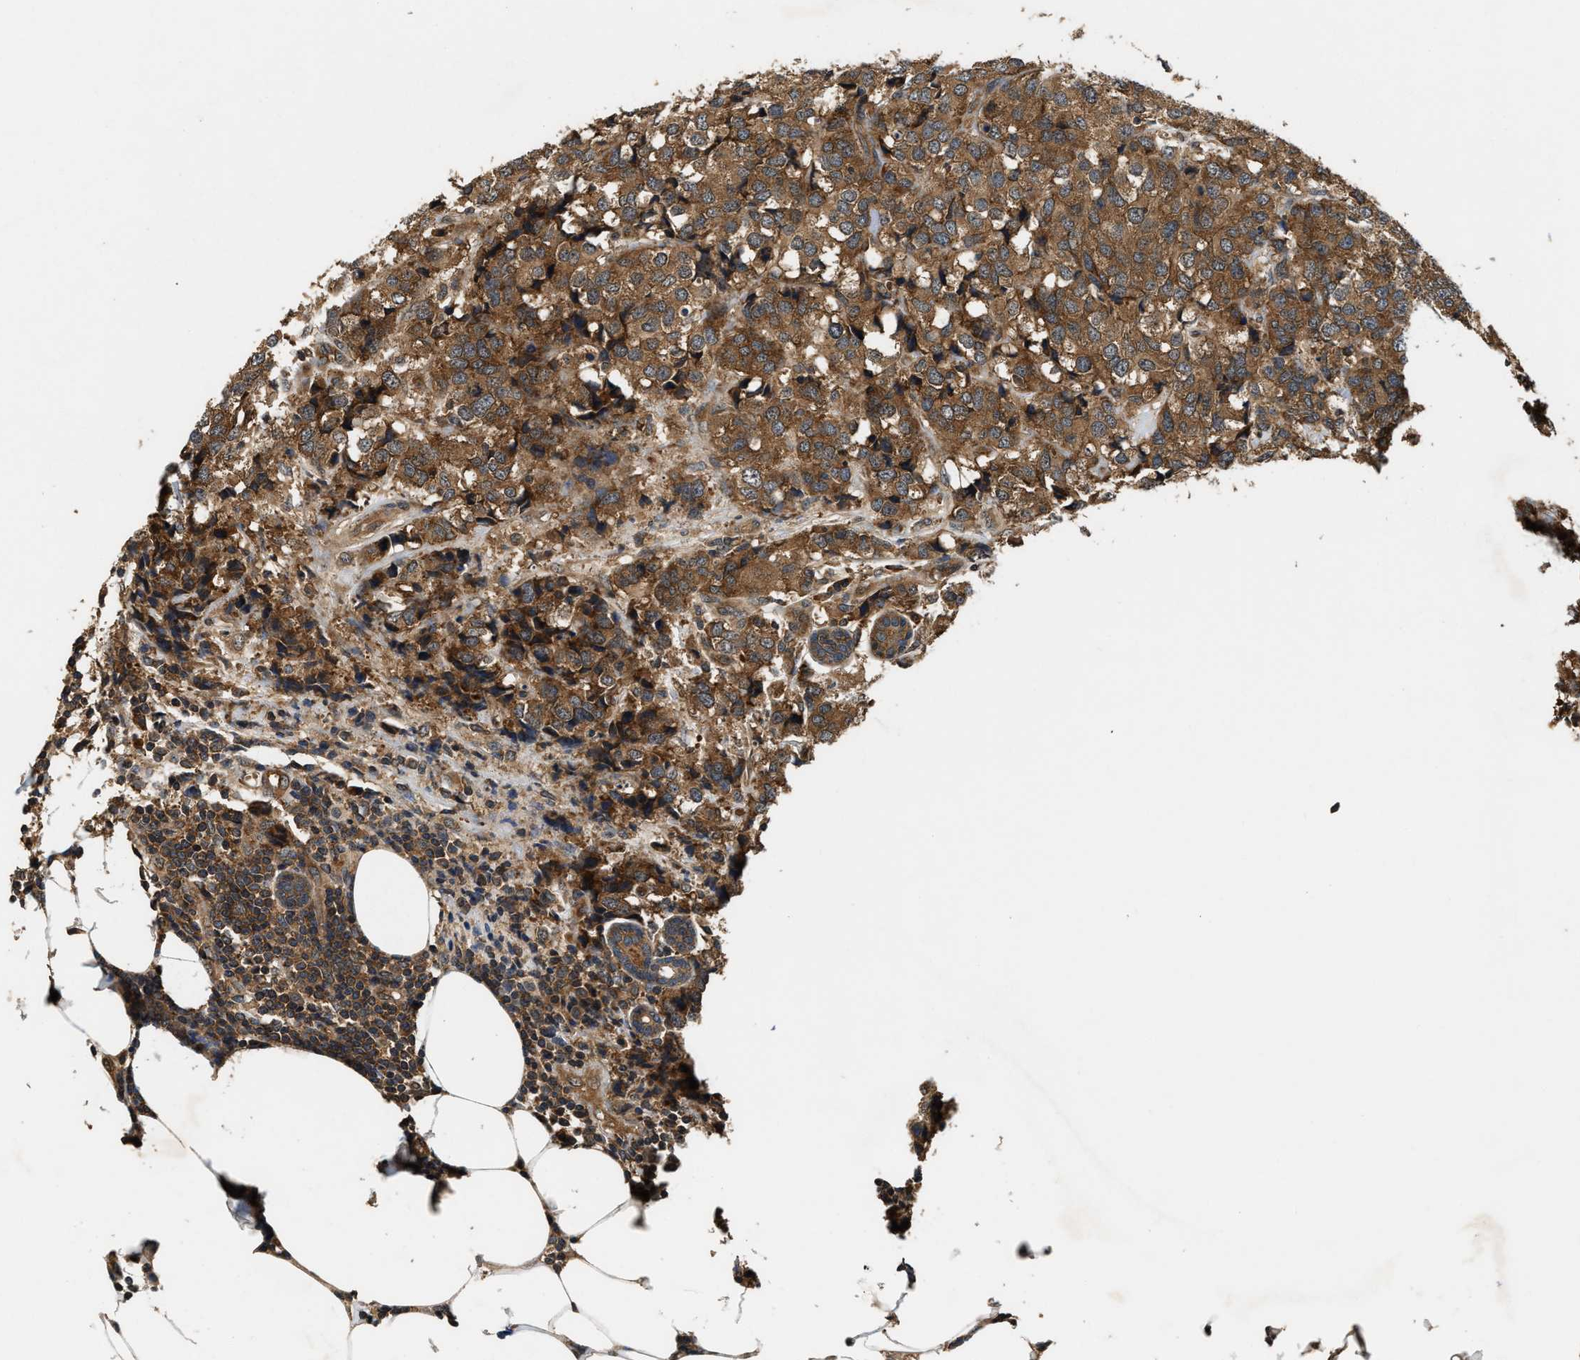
{"staining": {"intensity": "strong", "quantity": ">75%", "location": "cytoplasmic/membranous"}, "tissue": "breast cancer", "cell_type": "Tumor cells", "image_type": "cancer", "snomed": [{"axis": "morphology", "description": "Lobular carcinoma"}, {"axis": "topography", "description": "Breast"}], "caption": "Immunohistochemical staining of breast cancer (lobular carcinoma) displays strong cytoplasmic/membranous protein positivity in approximately >75% of tumor cells.", "gene": "DNAJC2", "patient": {"sex": "female", "age": 59}}